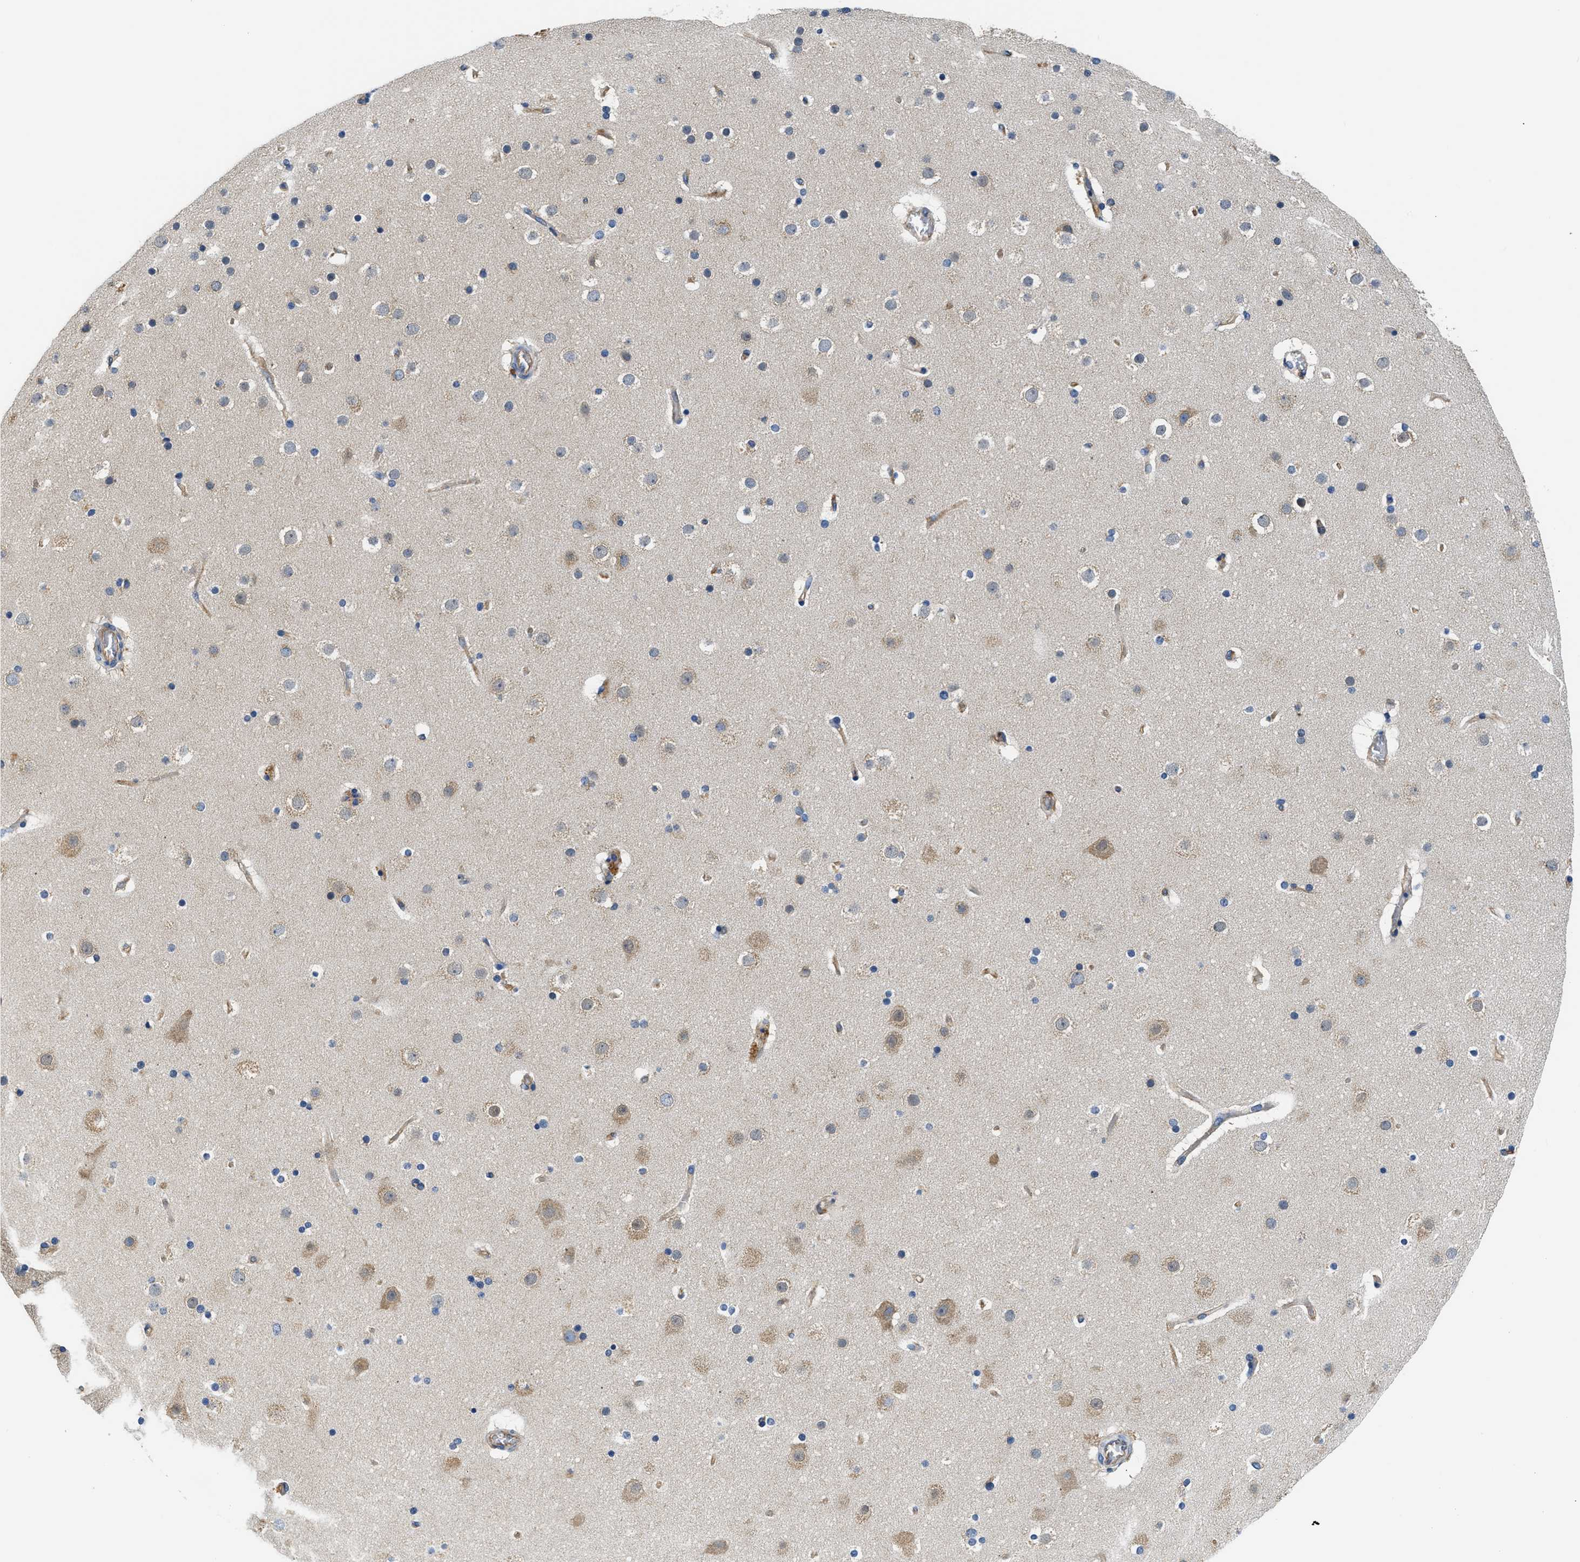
{"staining": {"intensity": "weak", "quantity": "25%-75%", "location": "cytoplasmic/membranous"}, "tissue": "cerebral cortex", "cell_type": "Endothelial cells", "image_type": "normal", "snomed": [{"axis": "morphology", "description": "Normal tissue, NOS"}, {"axis": "topography", "description": "Cerebral cortex"}], "caption": "IHC photomicrograph of benign cerebral cortex: human cerebral cortex stained using immunohistochemistry (IHC) exhibits low levels of weak protein expression localized specifically in the cytoplasmic/membranous of endothelial cells, appearing as a cytoplasmic/membranous brown color.", "gene": "CSDE1", "patient": {"sex": "male", "age": 57}}